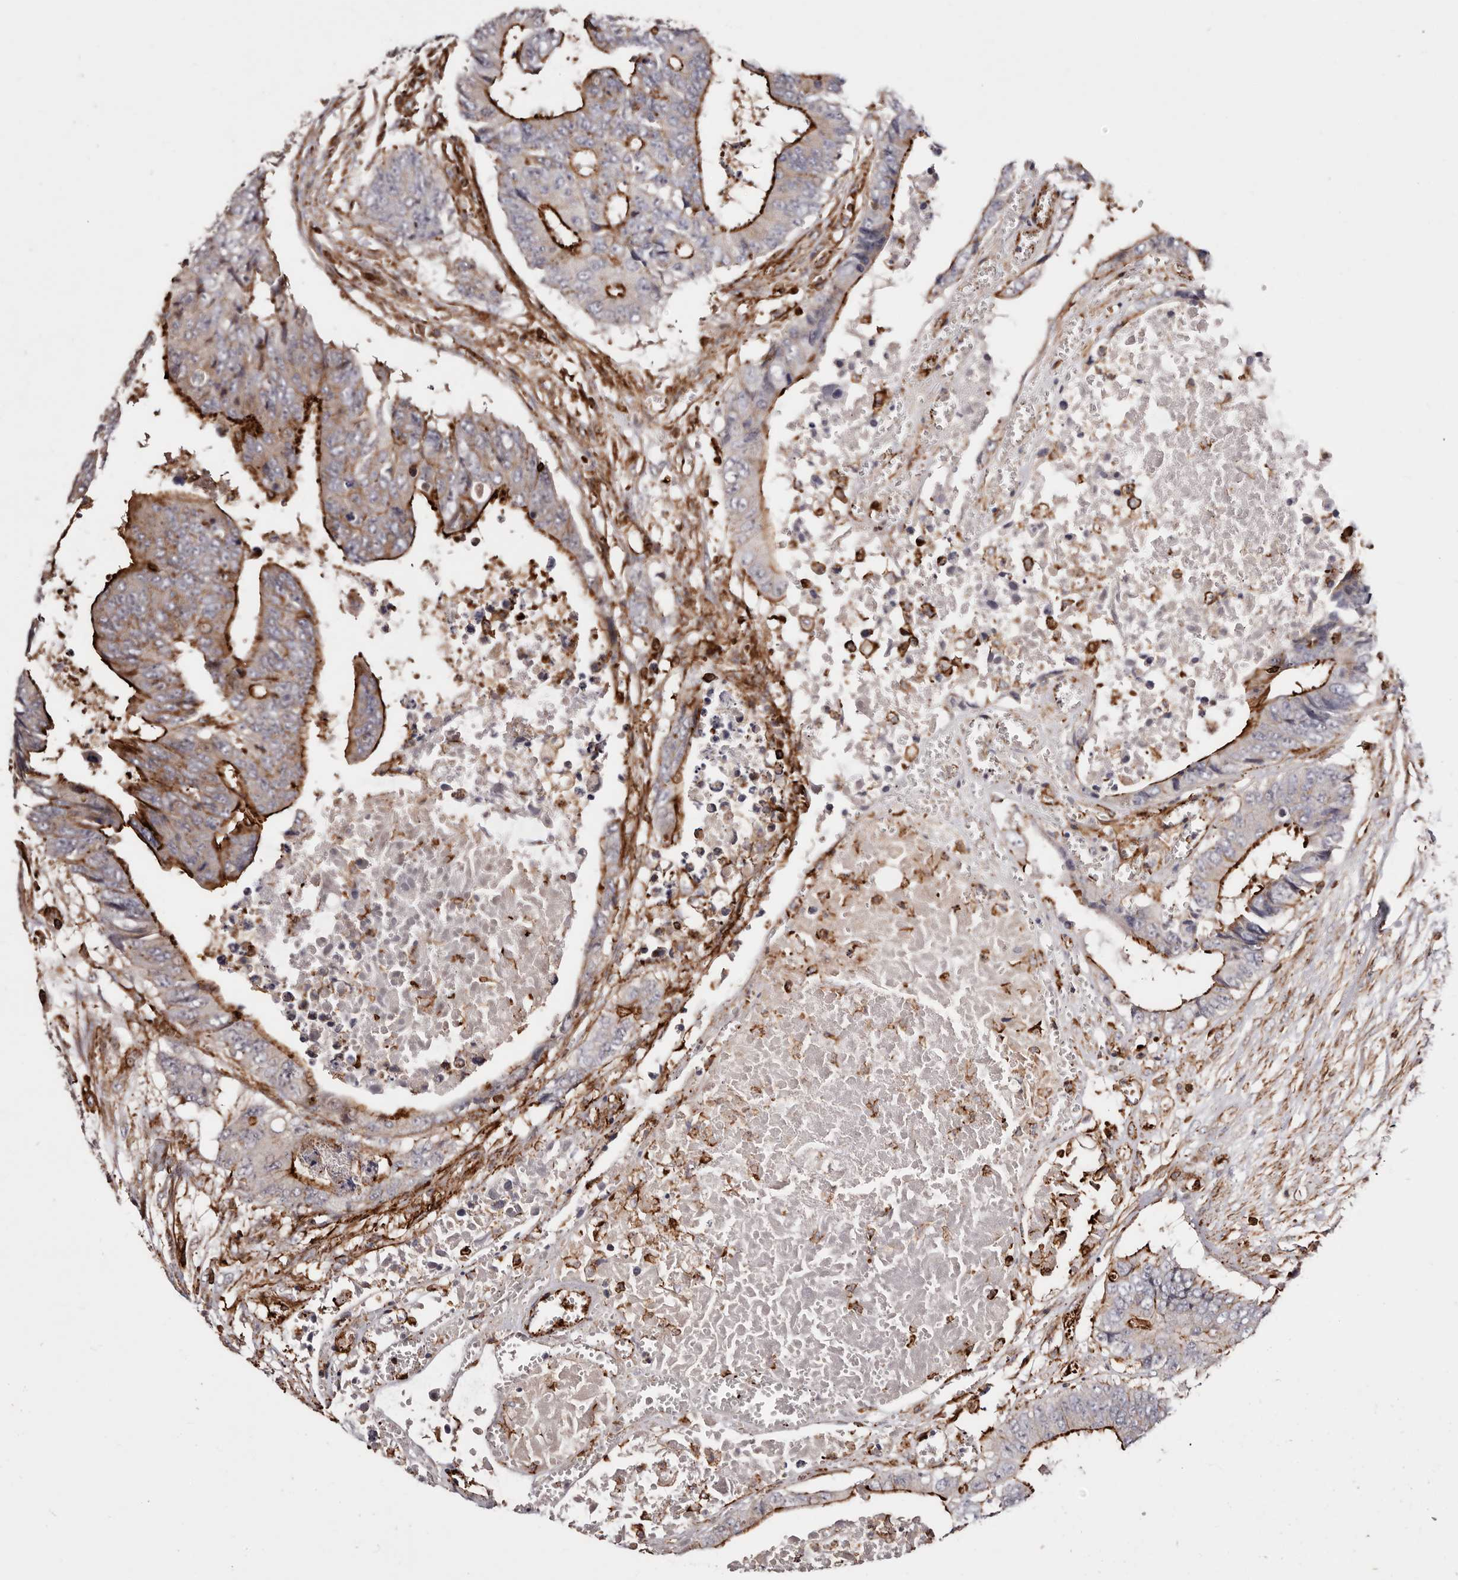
{"staining": {"intensity": "strong", "quantity": ">75%", "location": "cytoplasmic/membranous"}, "tissue": "colorectal cancer", "cell_type": "Tumor cells", "image_type": "cancer", "snomed": [{"axis": "morphology", "description": "Adenocarcinoma, NOS"}, {"axis": "topography", "description": "Rectum"}], "caption": "Adenocarcinoma (colorectal) tissue reveals strong cytoplasmic/membranous staining in approximately >75% of tumor cells", "gene": "PTPN22", "patient": {"sex": "male", "age": 84}}